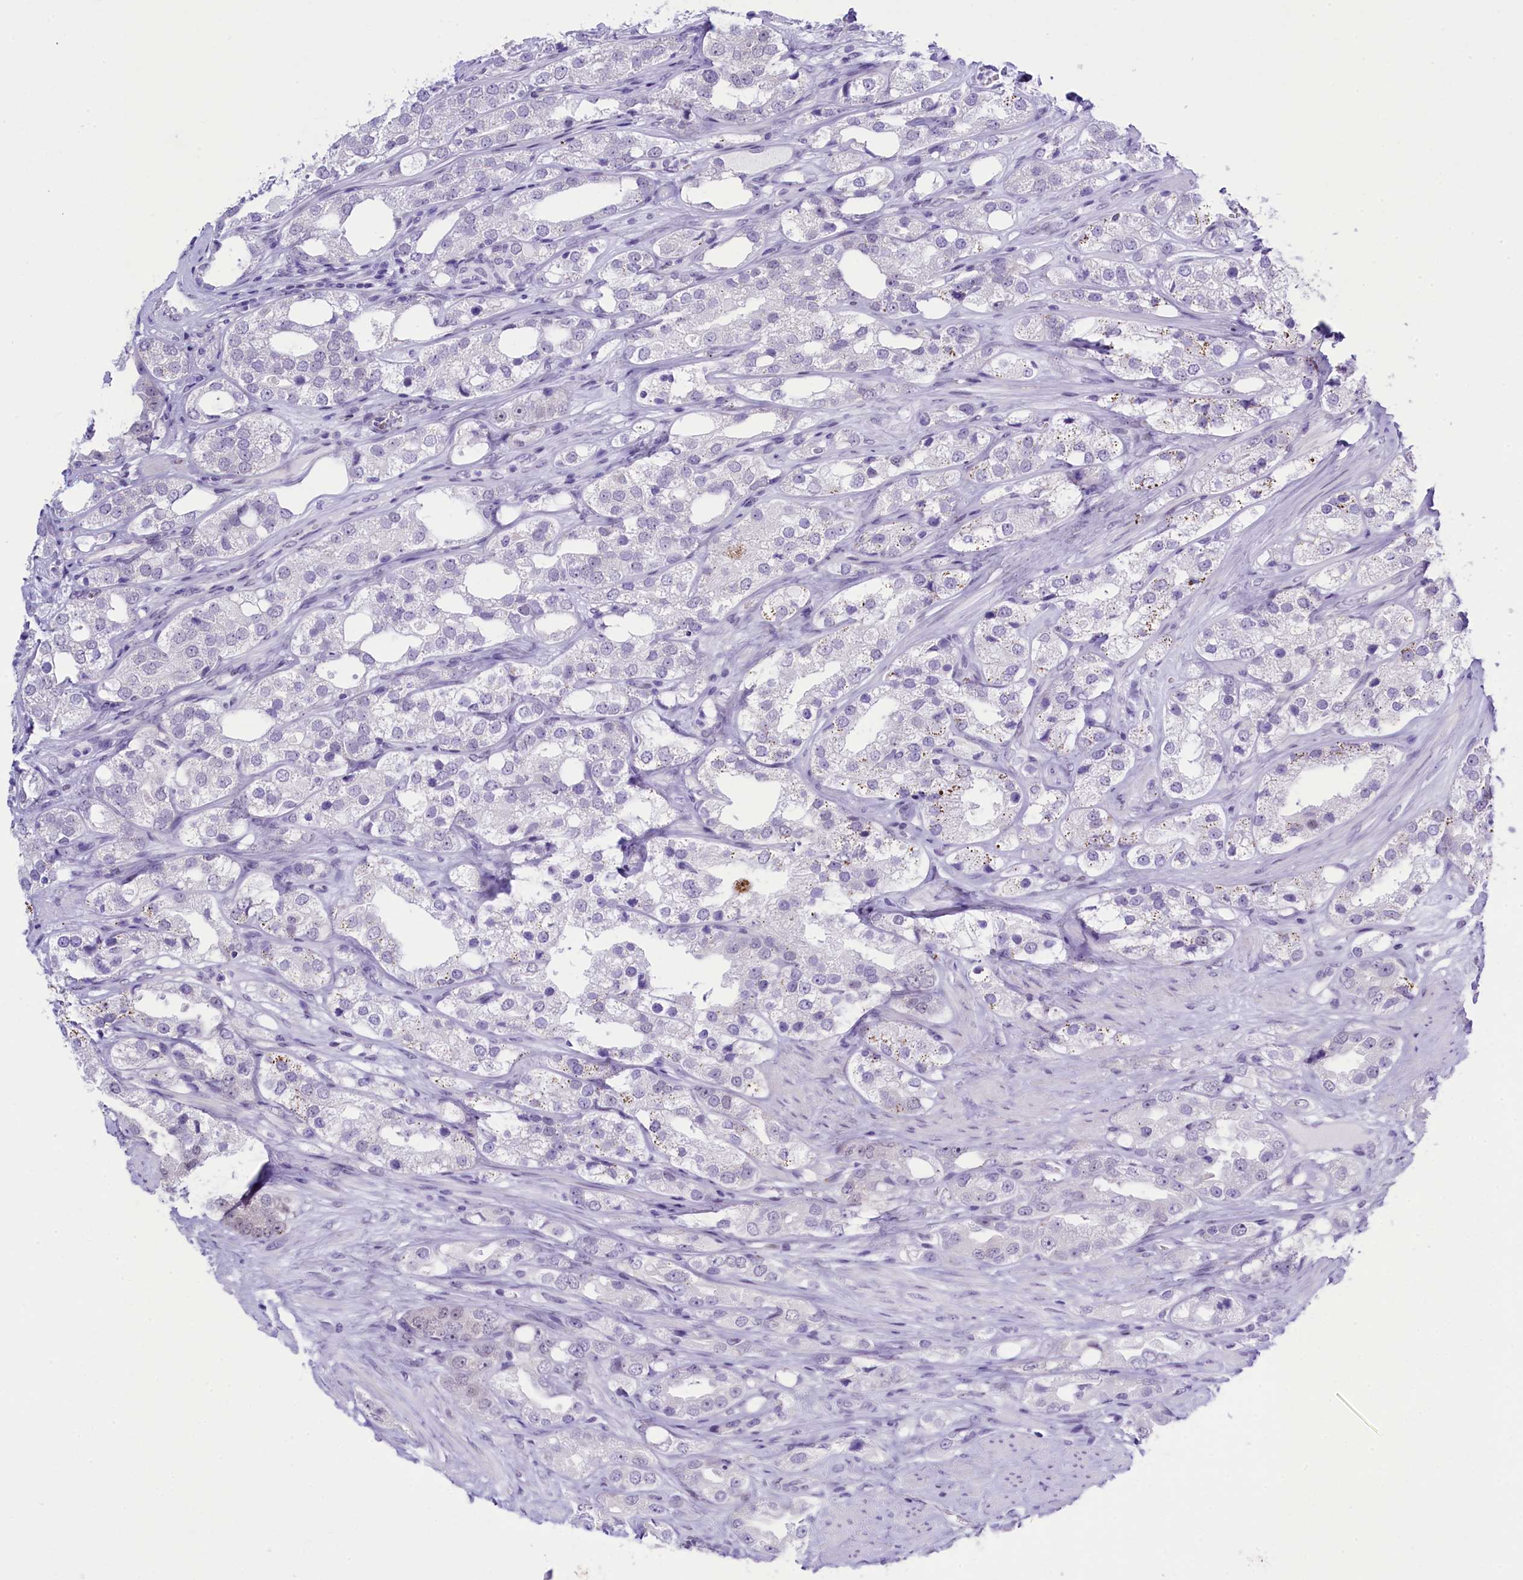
{"staining": {"intensity": "negative", "quantity": "none", "location": "none"}, "tissue": "prostate cancer", "cell_type": "Tumor cells", "image_type": "cancer", "snomed": [{"axis": "morphology", "description": "Adenocarcinoma, NOS"}, {"axis": "topography", "description": "Prostate"}], "caption": "Image shows no protein positivity in tumor cells of prostate cancer (adenocarcinoma) tissue. The staining was performed using DAB to visualize the protein expression in brown, while the nuclei were stained in blue with hematoxylin (Magnification: 20x).", "gene": "RPS6KB1", "patient": {"sex": "male", "age": 79}}